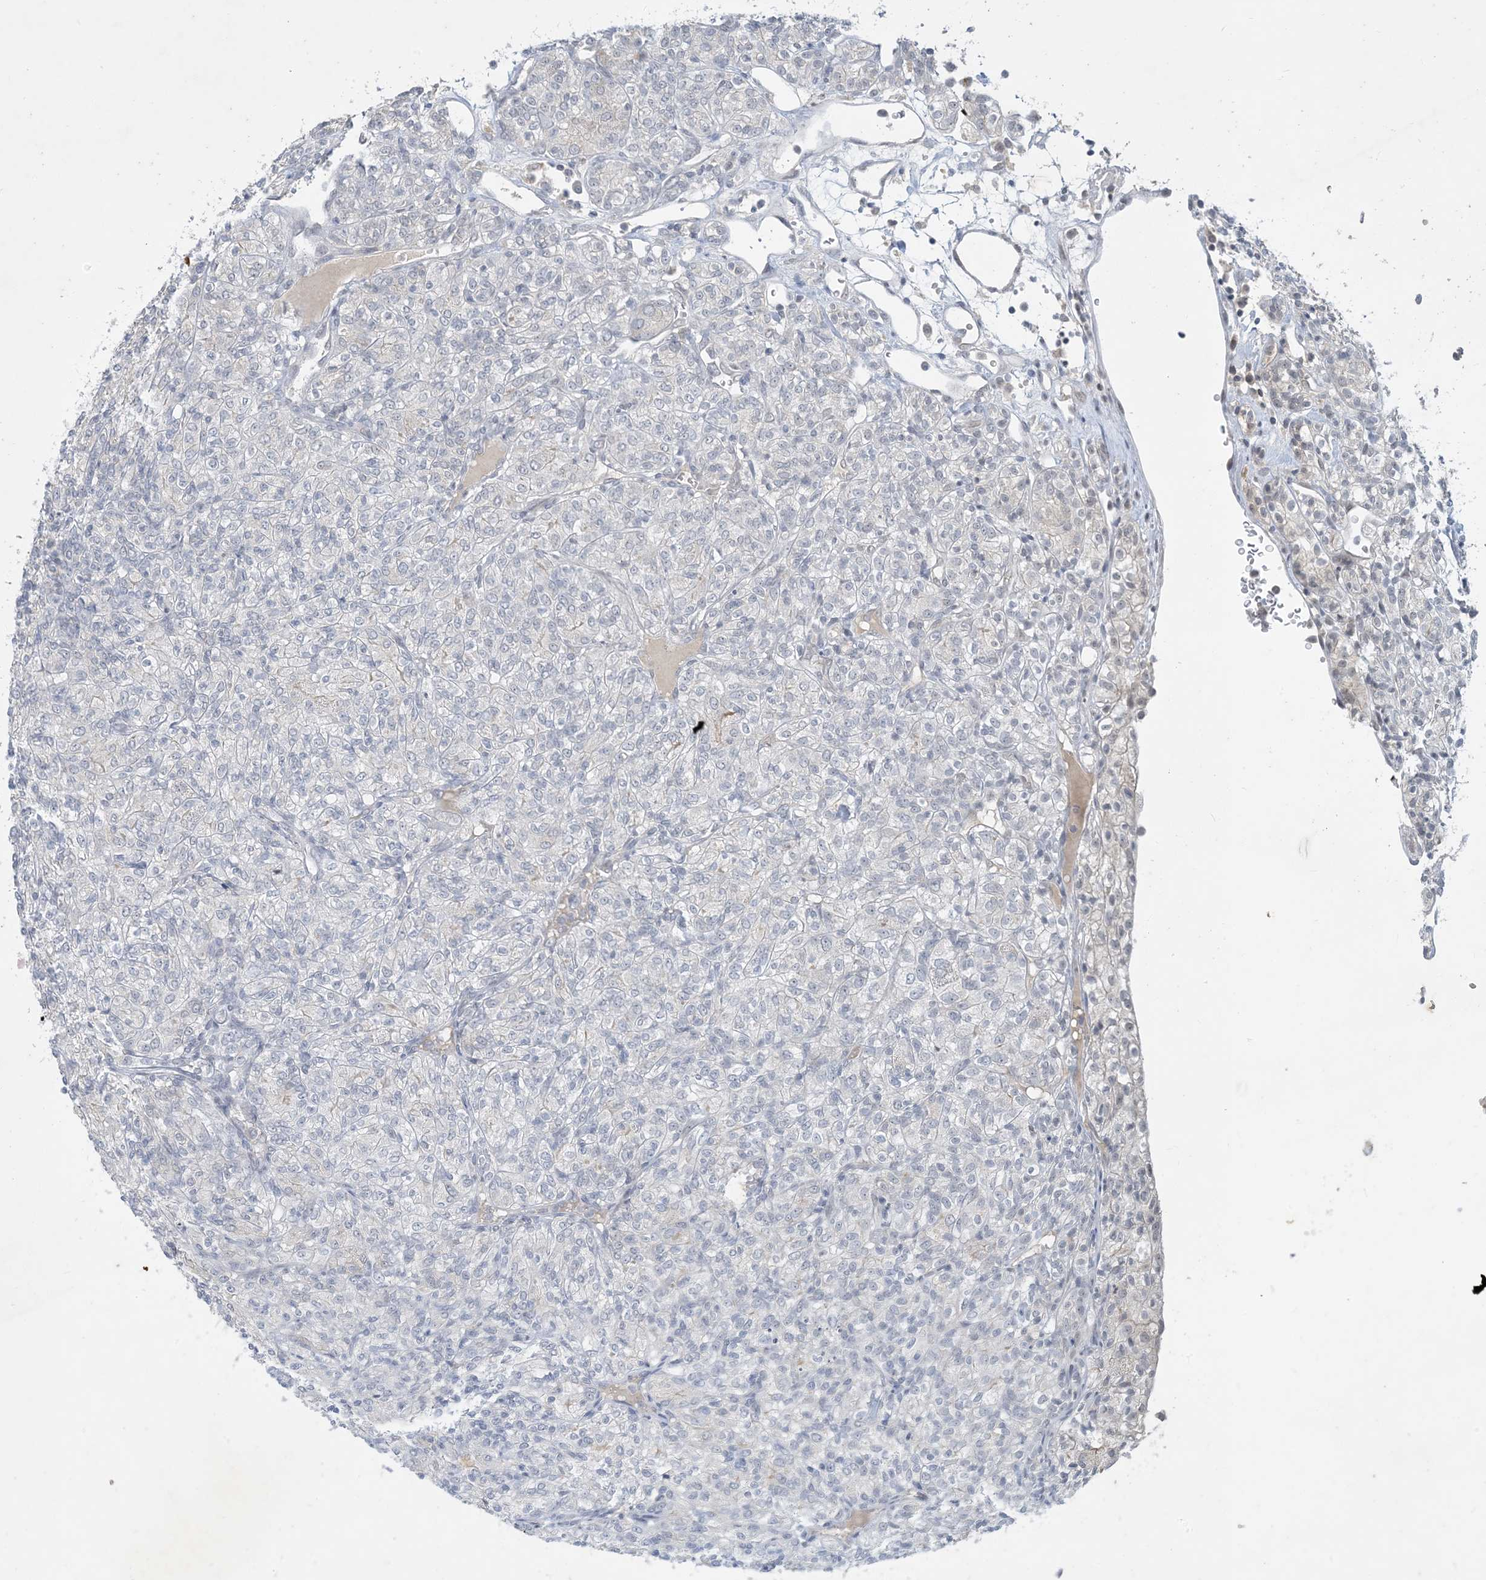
{"staining": {"intensity": "negative", "quantity": "none", "location": "none"}, "tissue": "renal cancer", "cell_type": "Tumor cells", "image_type": "cancer", "snomed": [{"axis": "morphology", "description": "Adenocarcinoma, NOS"}, {"axis": "topography", "description": "Kidney"}], "caption": "IHC of renal cancer (adenocarcinoma) shows no staining in tumor cells.", "gene": "ZNF674", "patient": {"sex": "male", "age": 77}}